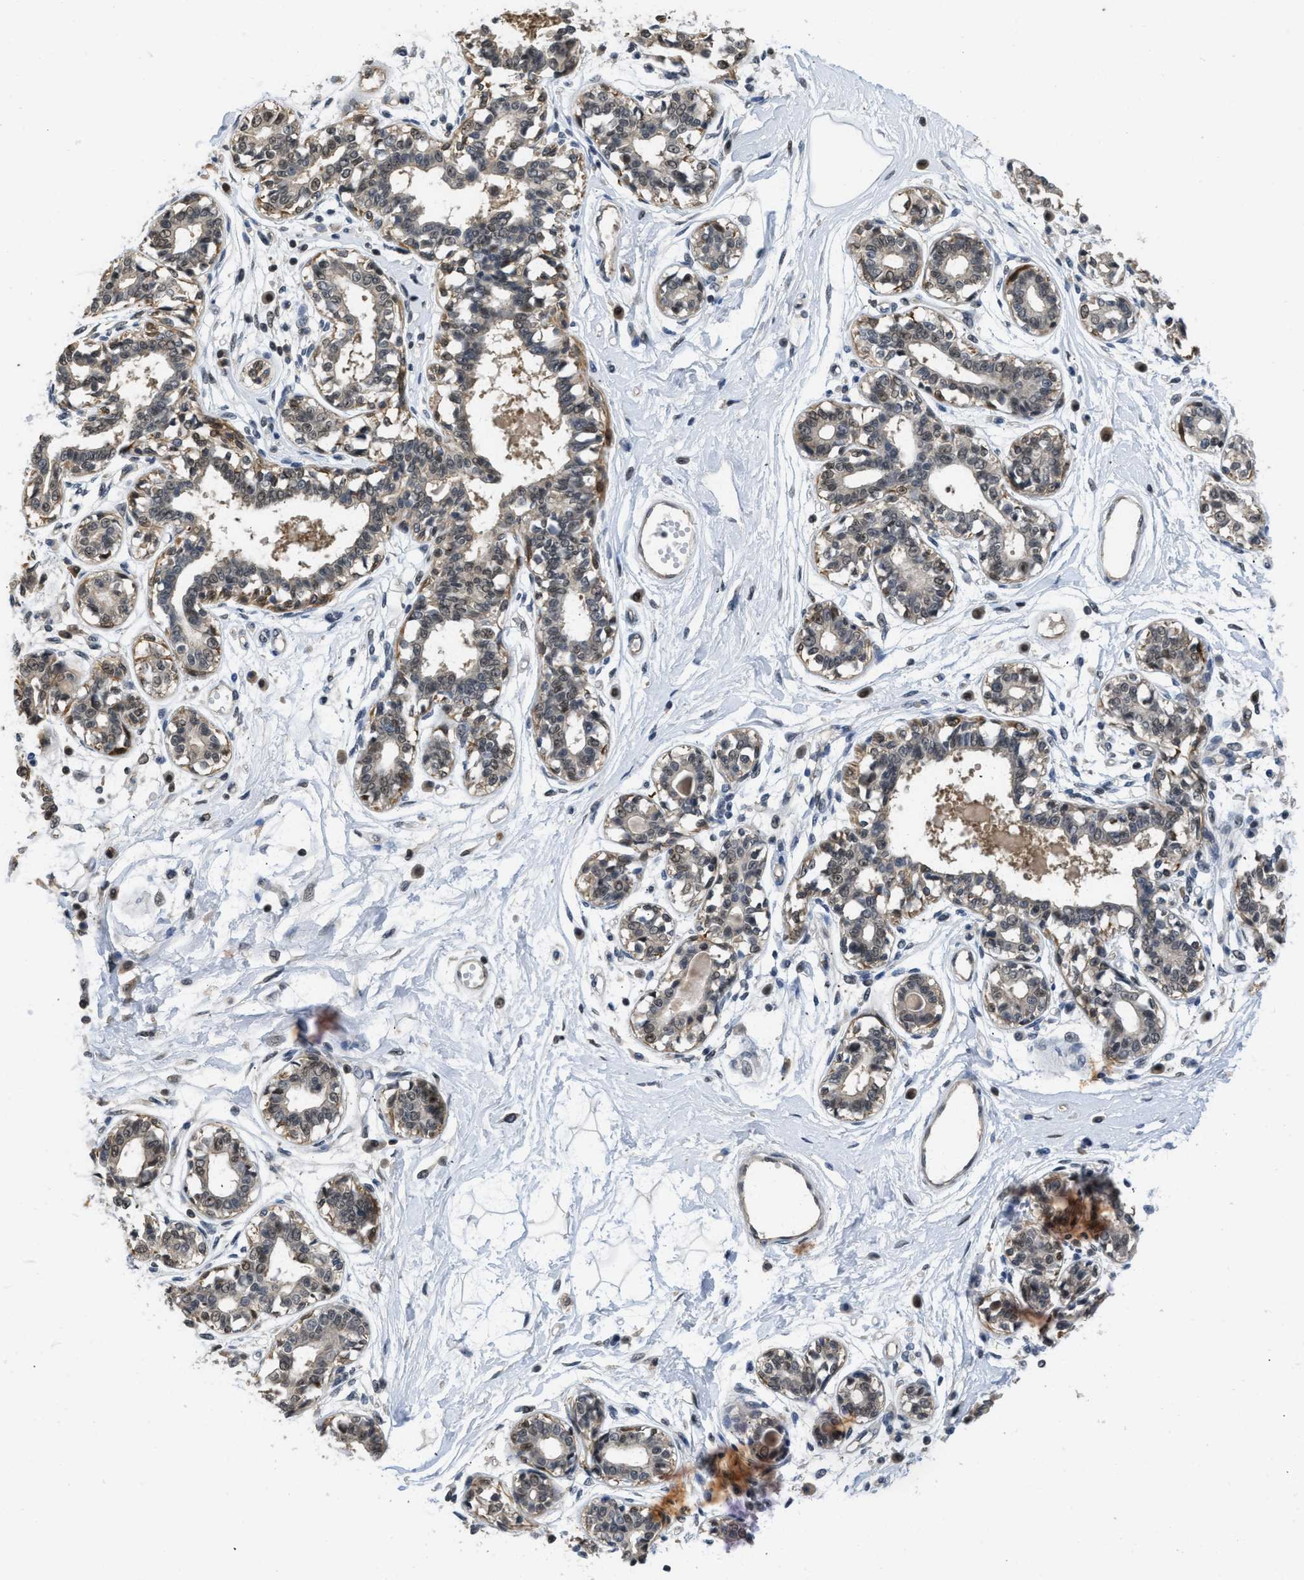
{"staining": {"intensity": "moderate", "quantity": "25%-75%", "location": "cytoplasmic/membranous"}, "tissue": "breast", "cell_type": "Adipocytes", "image_type": "normal", "snomed": [{"axis": "morphology", "description": "Normal tissue, NOS"}, {"axis": "topography", "description": "Breast"}], "caption": "Immunohistochemical staining of benign human breast shows medium levels of moderate cytoplasmic/membranous expression in approximately 25%-75% of adipocytes.", "gene": "TES", "patient": {"sex": "female", "age": 45}}